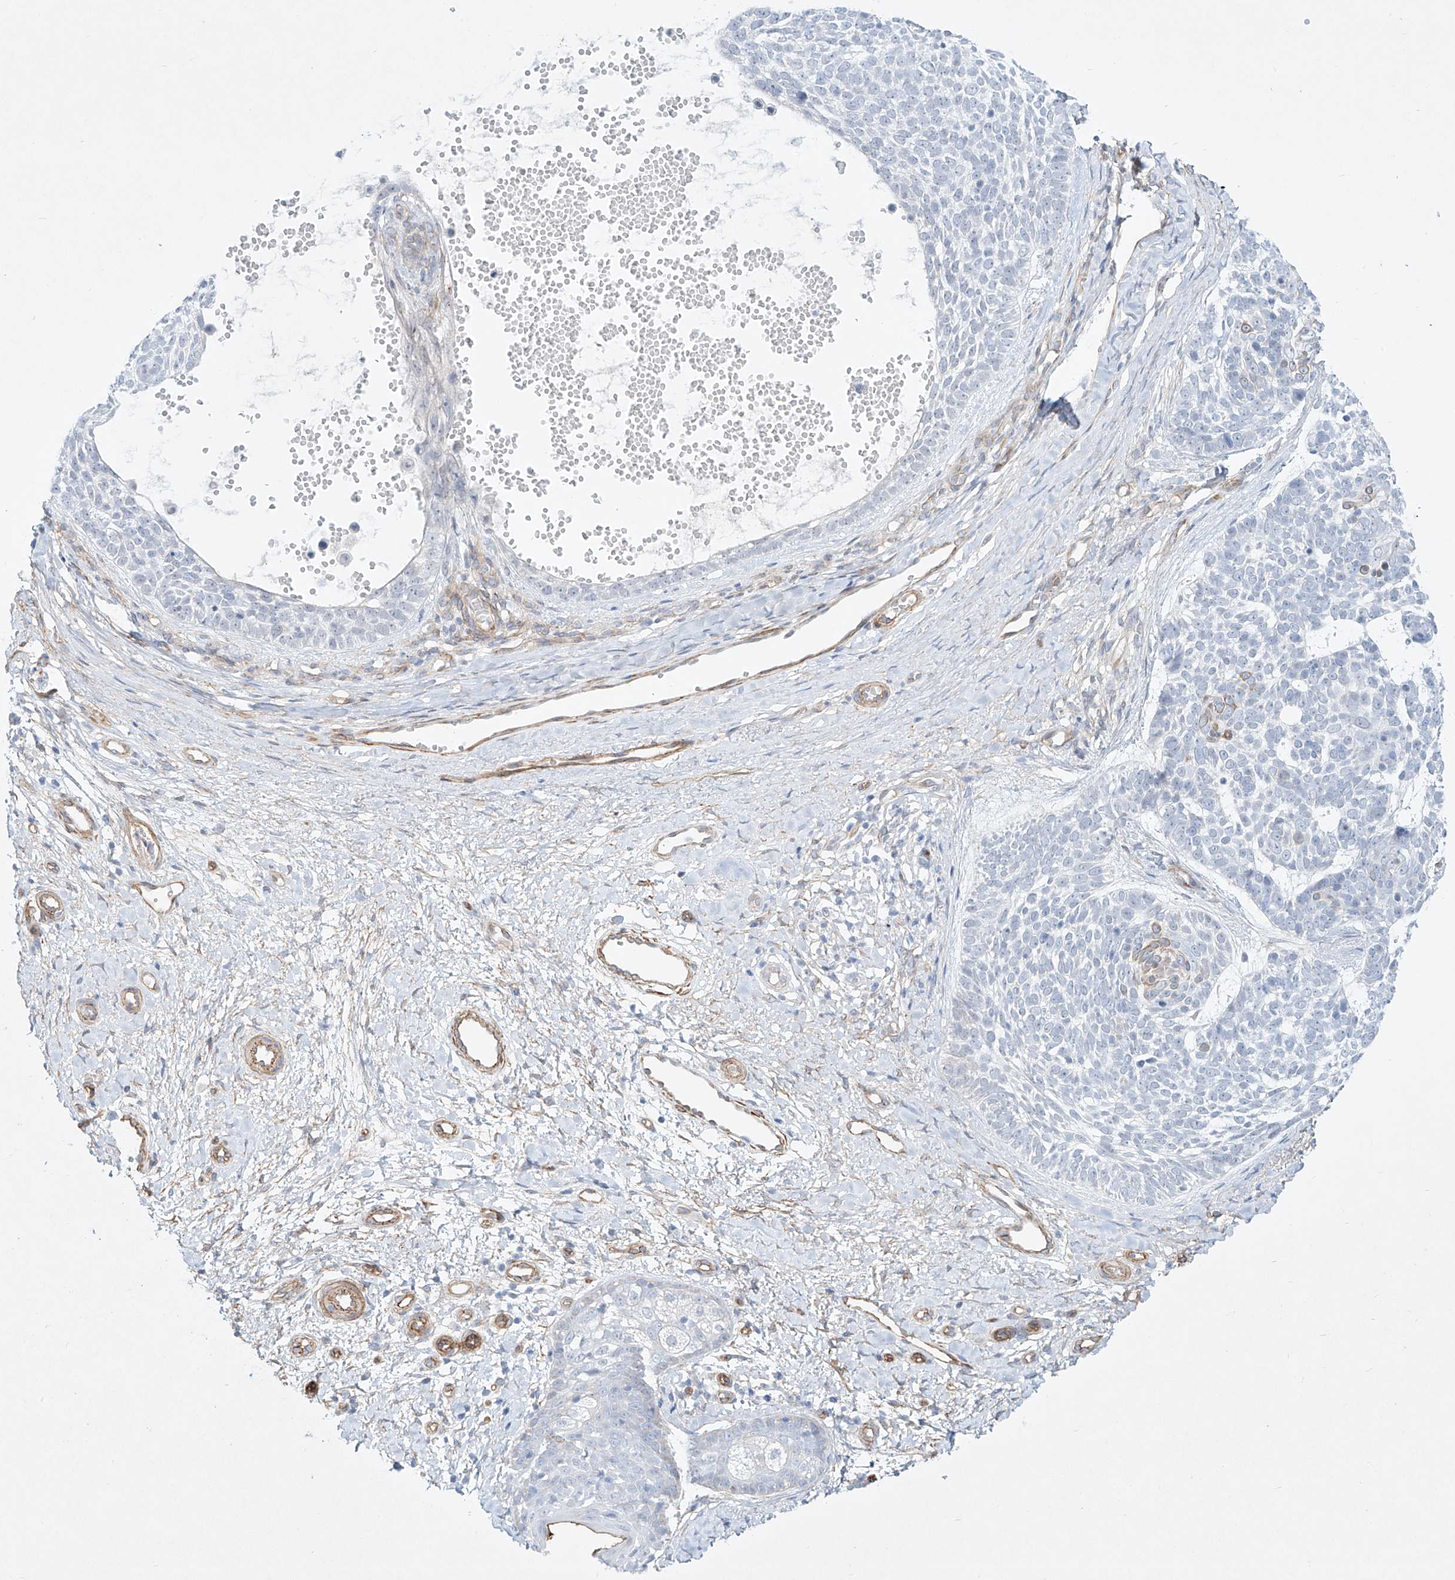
{"staining": {"intensity": "negative", "quantity": "none", "location": "none"}, "tissue": "skin cancer", "cell_type": "Tumor cells", "image_type": "cancer", "snomed": [{"axis": "morphology", "description": "Basal cell carcinoma"}, {"axis": "topography", "description": "Skin"}], "caption": "Histopathology image shows no significant protein positivity in tumor cells of skin basal cell carcinoma.", "gene": "REEP2", "patient": {"sex": "female", "age": 81}}